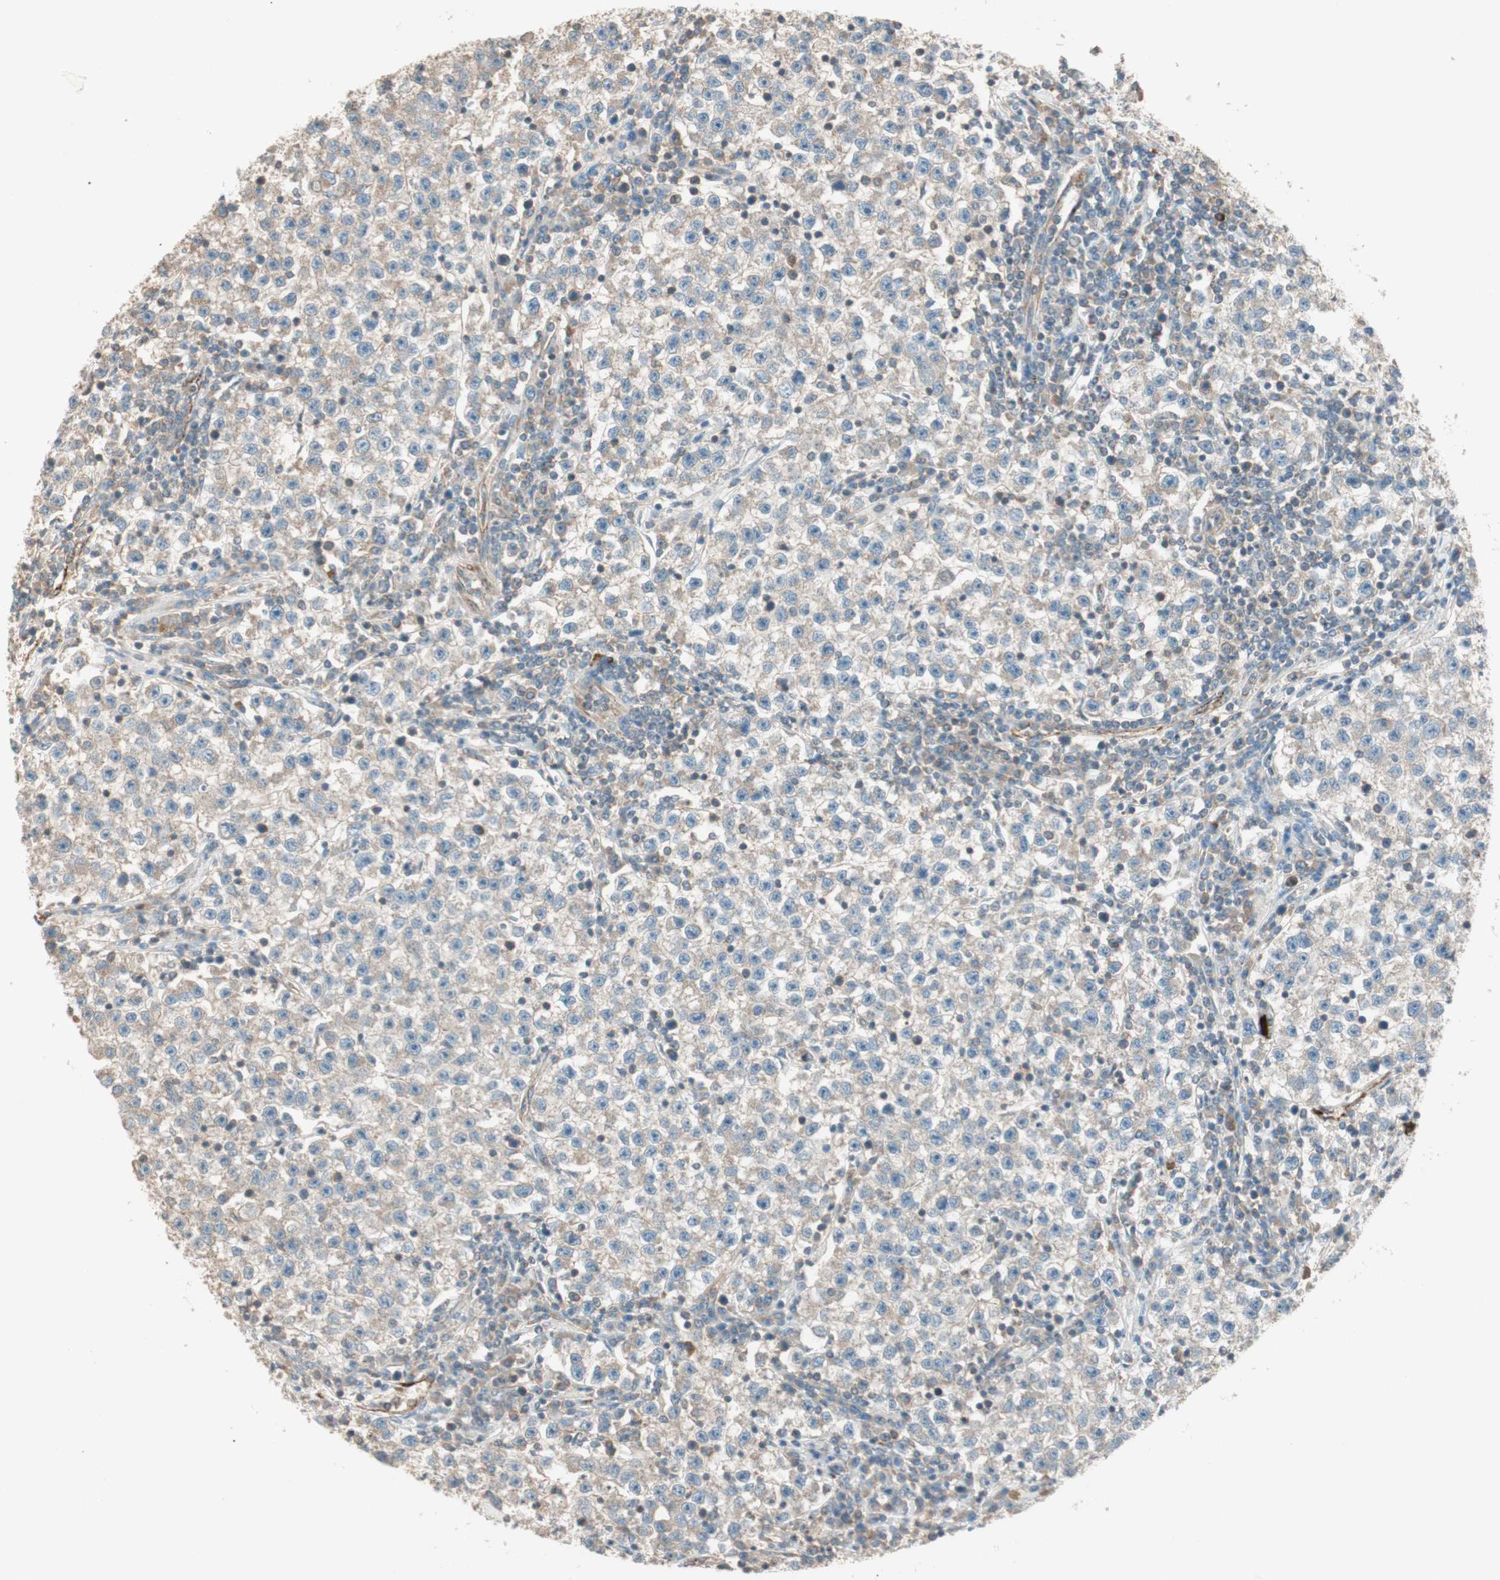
{"staining": {"intensity": "moderate", "quantity": ">75%", "location": "cytoplasmic/membranous"}, "tissue": "testis cancer", "cell_type": "Tumor cells", "image_type": "cancer", "snomed": [{"axis": "morphology", "description": "Seminoma, NOS"}, {"axis": "topography", "description": "Testis"}], "caption": "Moderate cytoplasmic/membranous positivity for a protein is present in about >75% of tumor cells of testis cancer using immunohistochemistry.", "gene": "CC2D1A", "patient": {"sex": "male", "age": 22}}